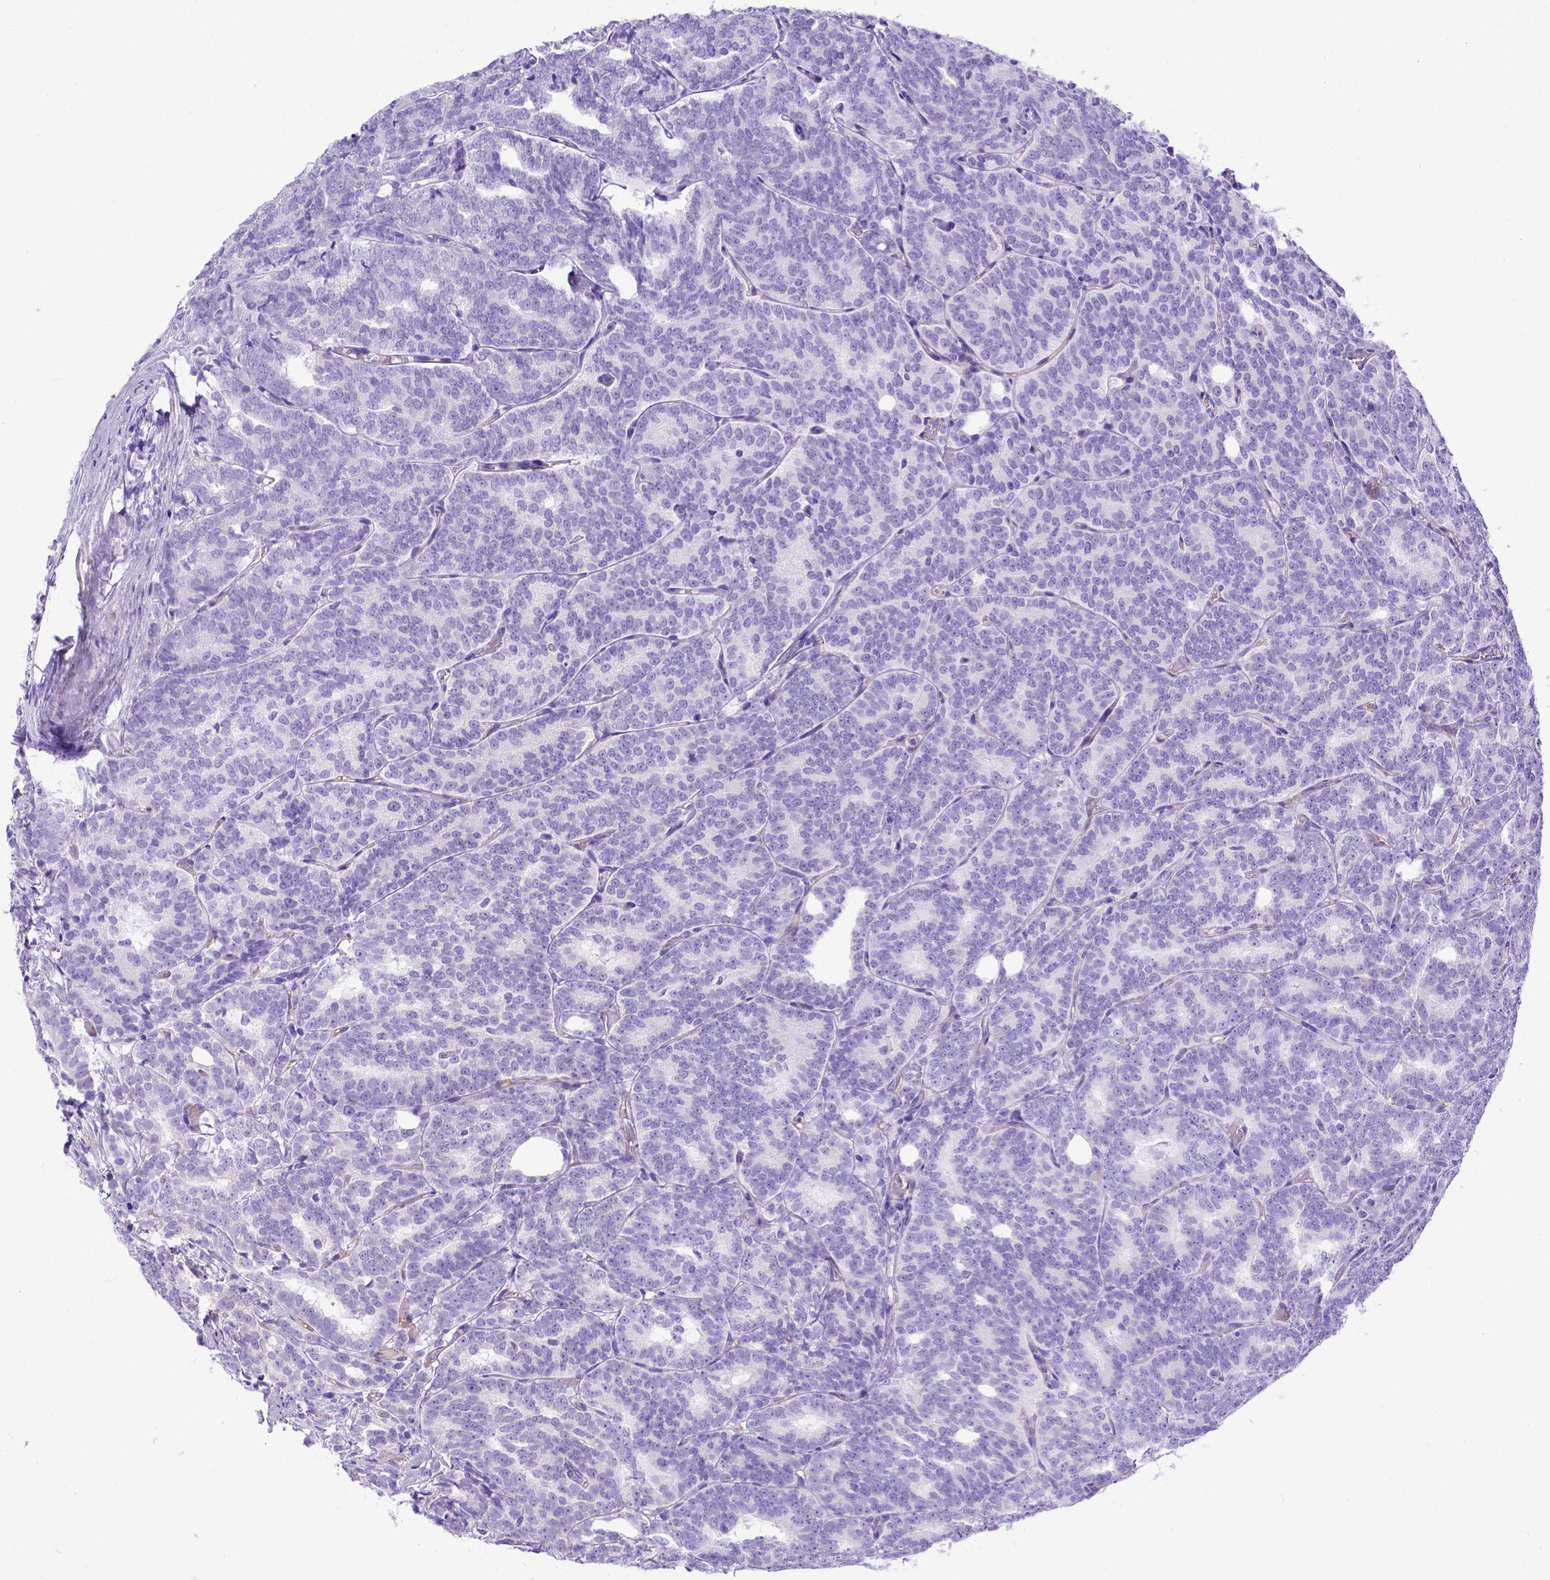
{"staining": {"intensity": "negative", "quantity": "none", "location": "none"}, "tissue": "prostate cancer", "cell_type": "Tumor cells", "image_type": "cancer", "snomed": [{"axis": "morphology", "description": "Adenocarcinoma, High grade"}, {"axis": "topography", "description": "Prostate"}], "caption": "DAB (3,3'-diaminobenzidine) immunohistochemical staining of human prostate cancer reveals no significant positivity in tumor cells. (DAB immunohistochemistry, high magnification).", "gene": "LRRC18", "patient": {"sex": "male", "age": 53}}